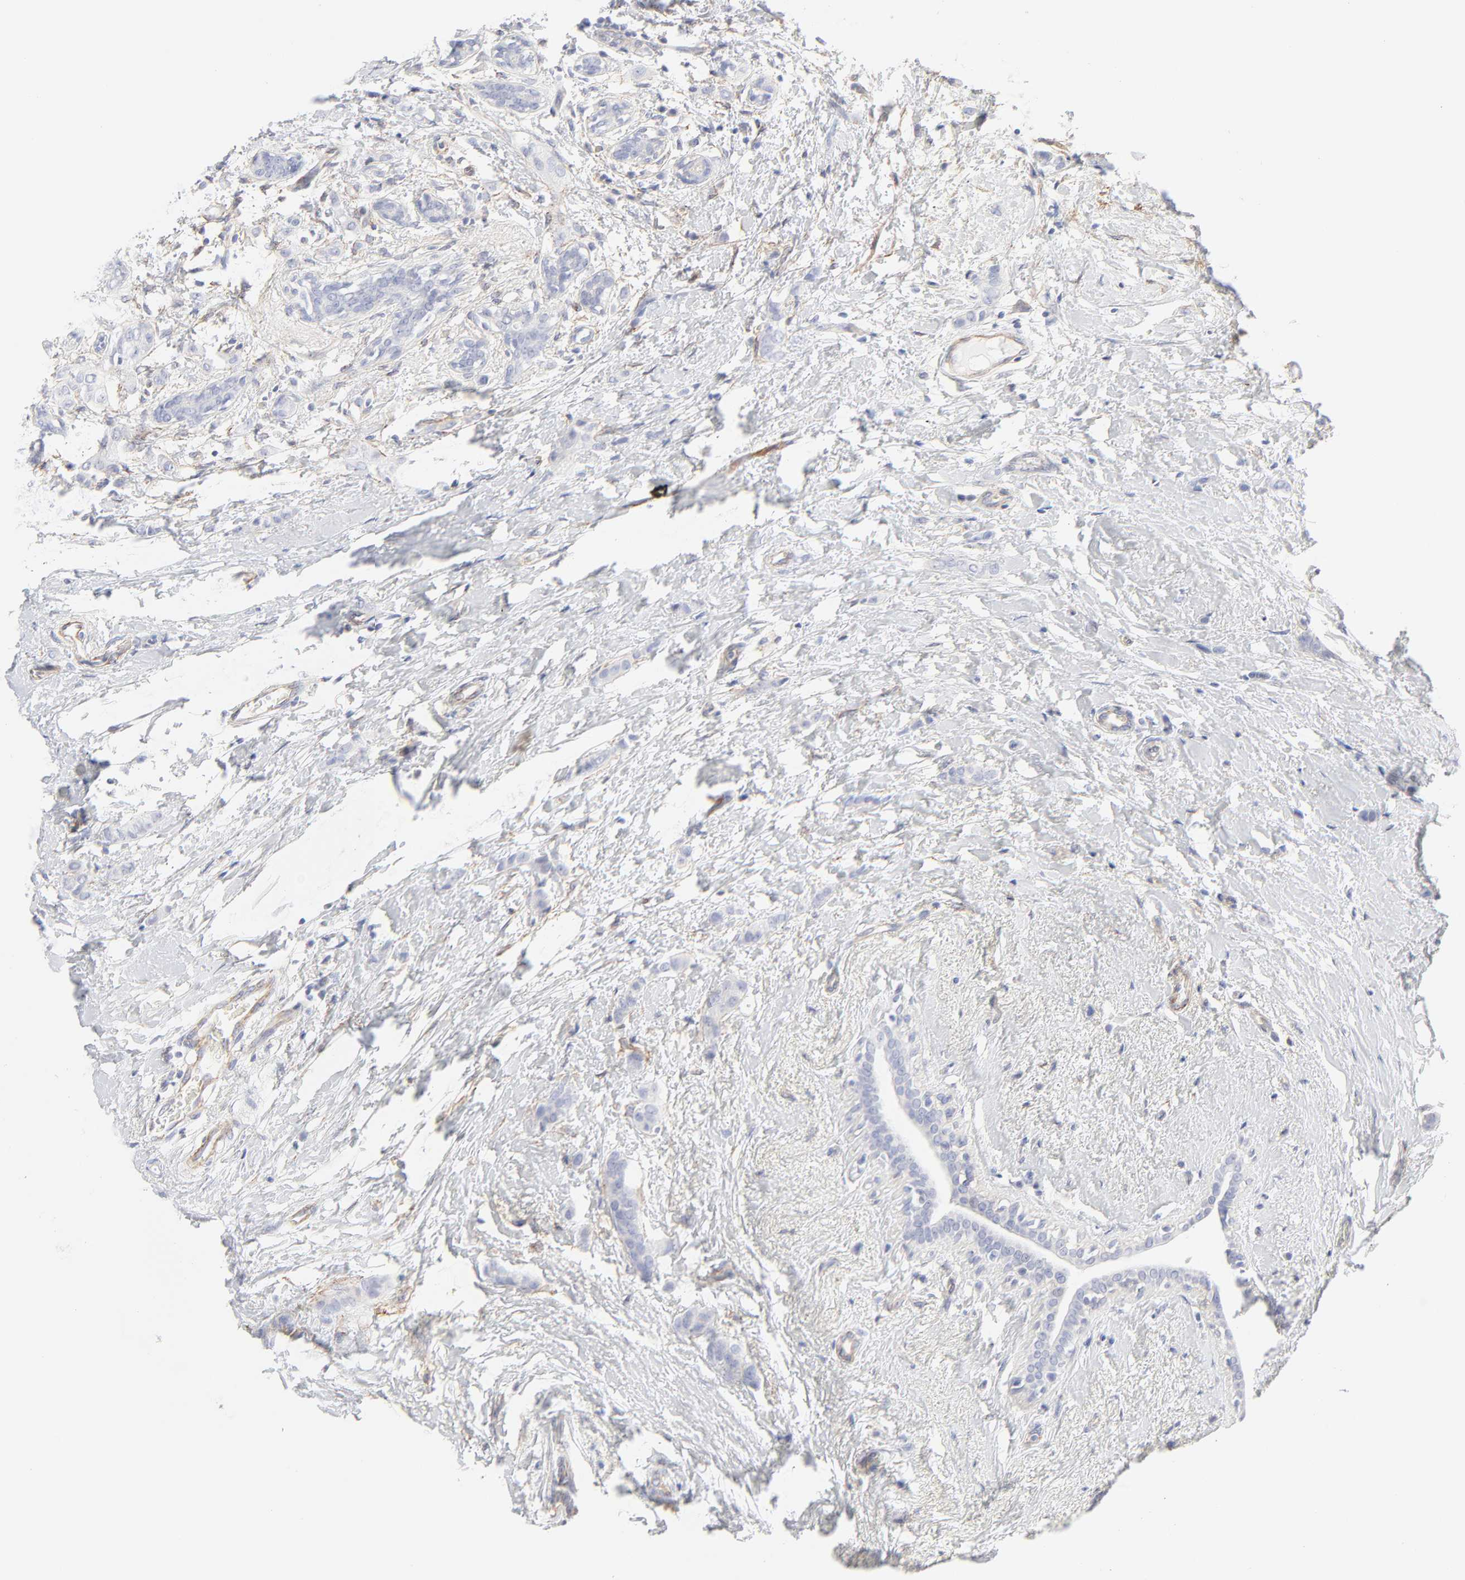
{"staining": {"intensity": "negative", "quantity": "none", "location": "none"}, "tissue": "breast cancer", "cell_type": "Tumor cells", "image_type": "cancer", "snomed": [{"axis": "morphology", "description": "Lobular carcinoma"}, {"axis": "topography", "description": "Breast"}], "caption": "DAB immunohistochemical staining of human breast lobular carcinoma shows no significant positivity in tumor cells.", "gene": "ITGA5", "patient": {"sex": "female", "age": 55}}